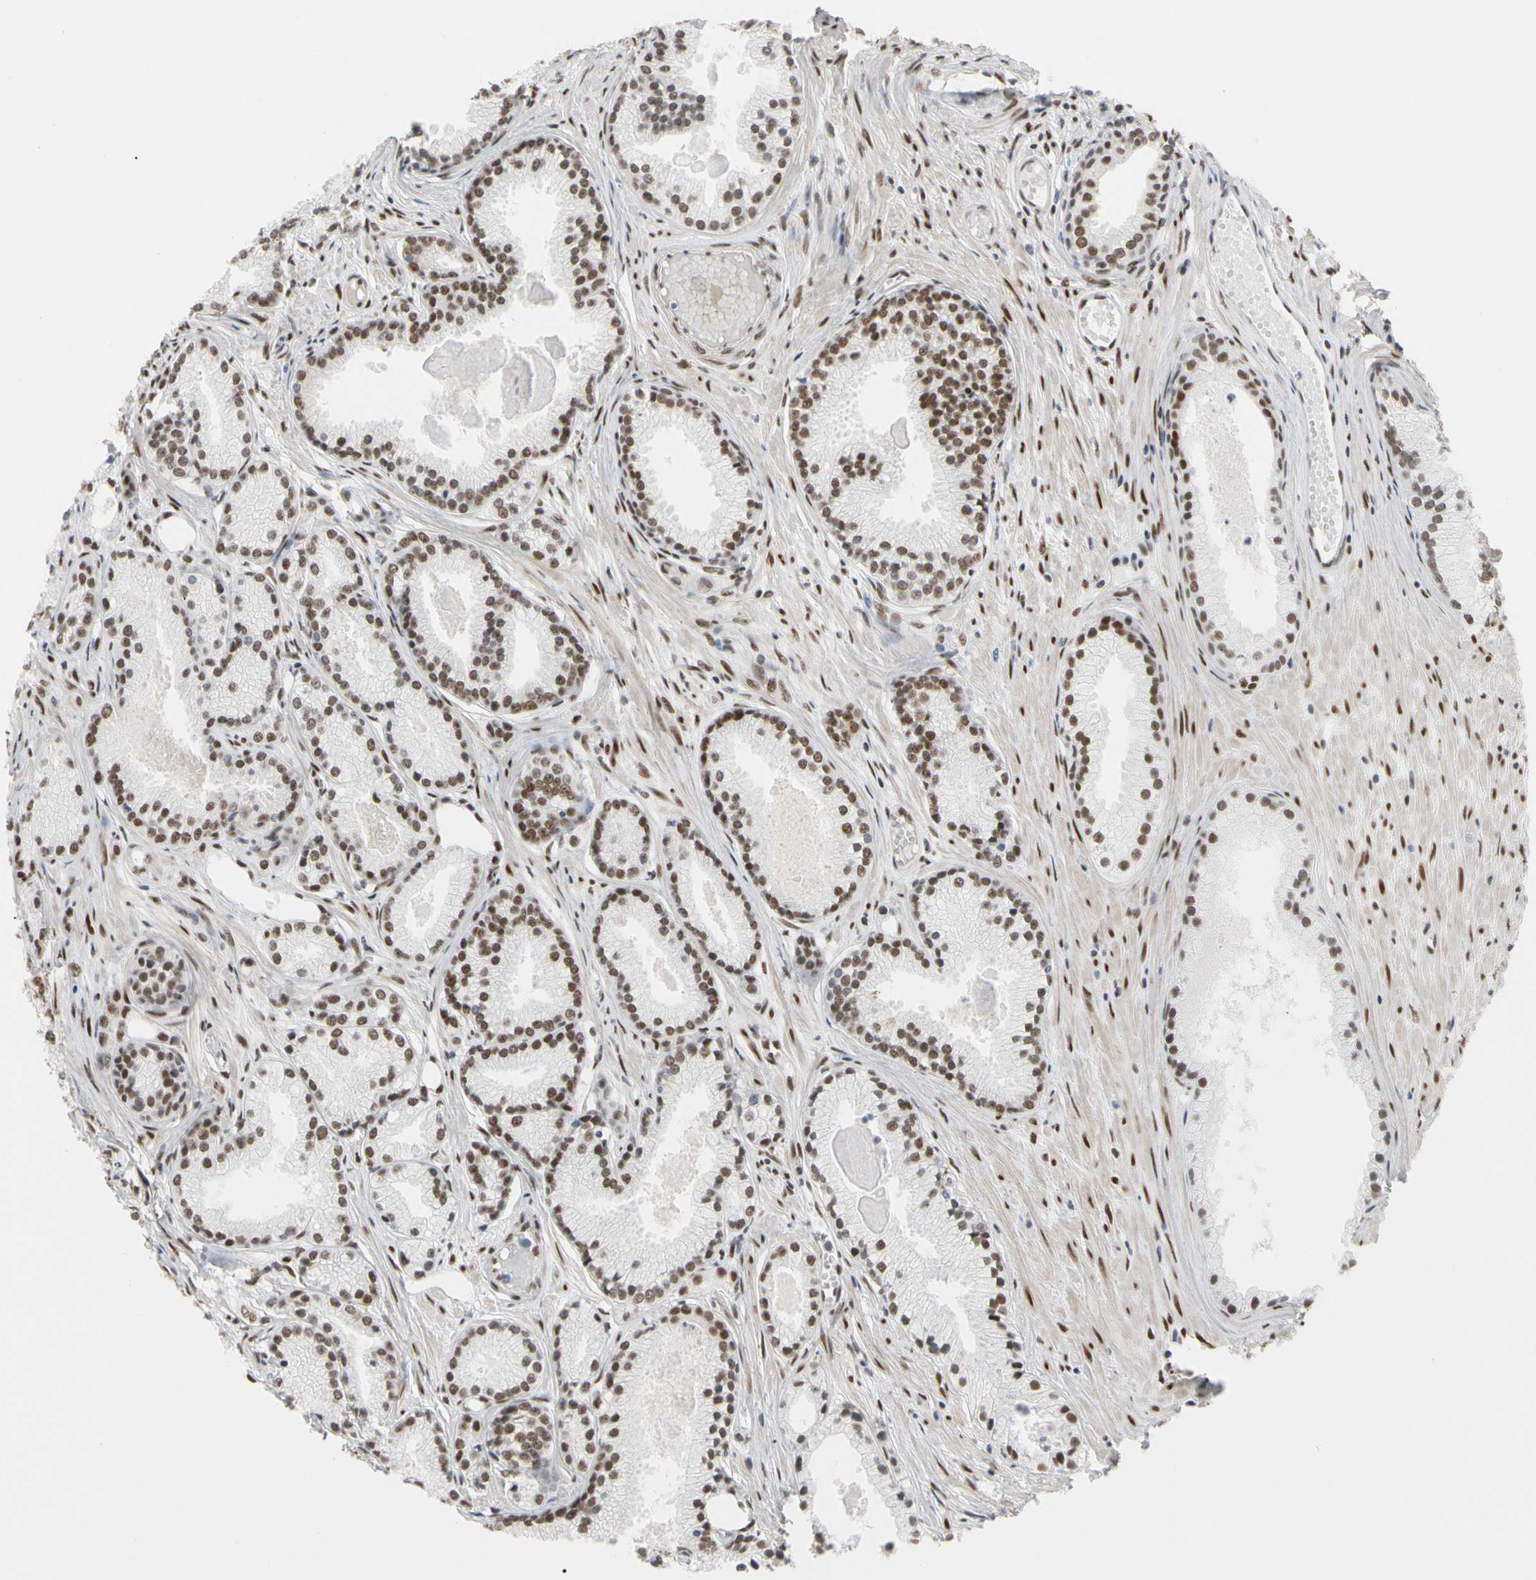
{"staining": {"intensity": "moderate", "quantity": ">75%", "location": "nuclear"}, "tissue": "prostate cancer", "cell_type": "Tumor cells", "image_type": "cancer", "snomed": [{"axis": "morphology", "description": "Adenocarcinoma, Low grade"}, {"axis": "topography", "description": "Prostate"}], "caption": "The image reveals immunohistochemical staining of prostate cancer (low-grade adenocarcinoma). There is moderate nuclear positivity is seen in approximately >75% of tumor cells.", "gene": "FAM98B", "patient": {"sex": "male", "age": 72}}